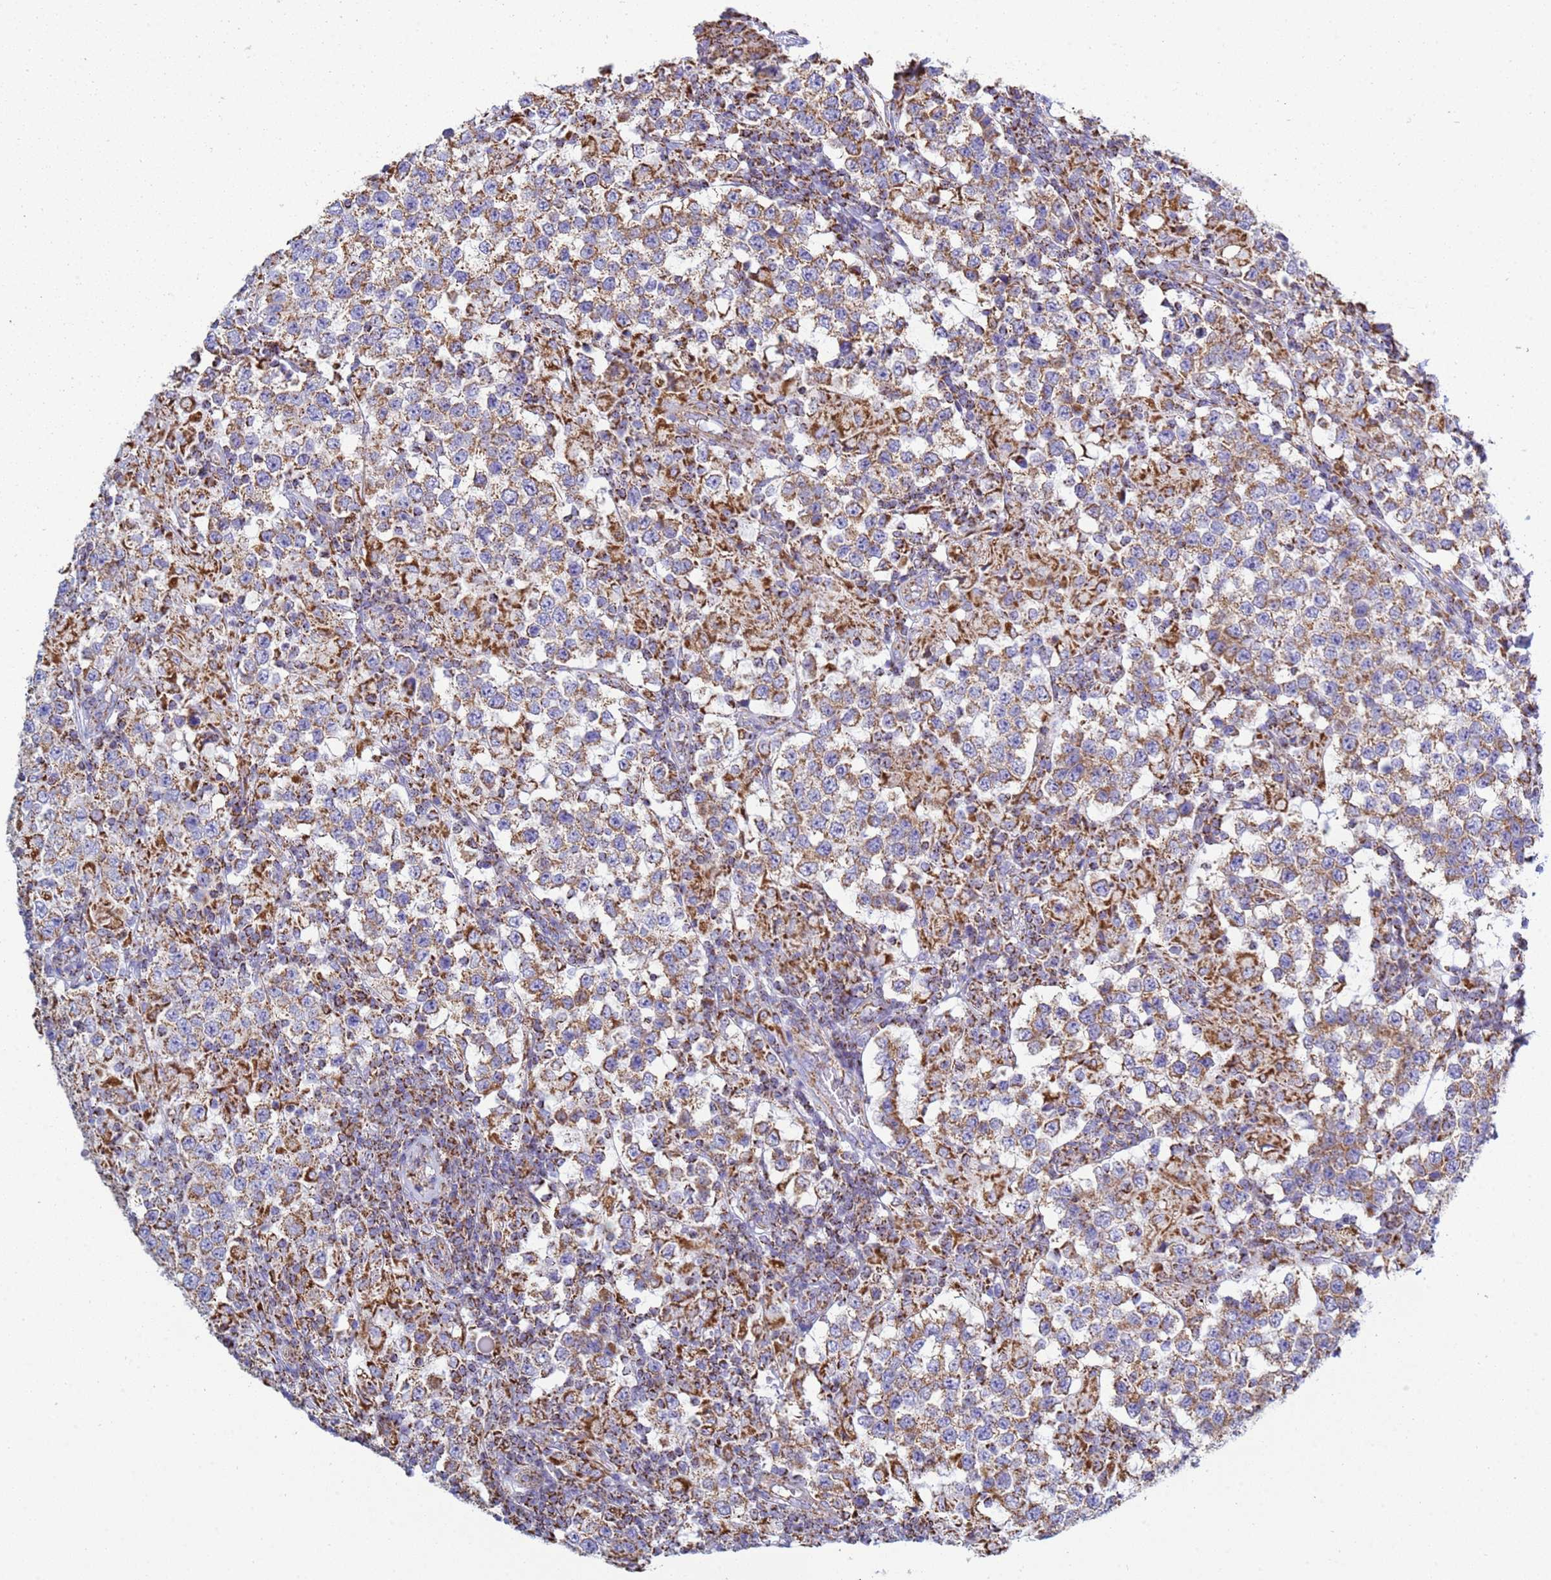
{"staining": {"intensity": "moderate", "quantity": ">75%", "location": "cytoplasmic/membranous"}, "tissue": "testis cancer", "cell_type": "Tumor cells", "image_type": "cancer", "snomed": [{"axis": "morphology", "description": "Seminoma, NOS"}, {"axis": "morphology", "description": "Carcinoma, Embryonal, NOS"}, {"axis": "topography", "description": "Testis"}], "caption": "High-magnification brightfield microscopy of embryonal carcinoma (testis) stained with DAB (brown) and counterstained with hematoxylin (blue). tumor cells exhibit moderate cytoplasmic/membranous staining is appreciated in about>75% of cells.", "gene": "COQ4", "patient": {"sex": "male", "age": 41}}